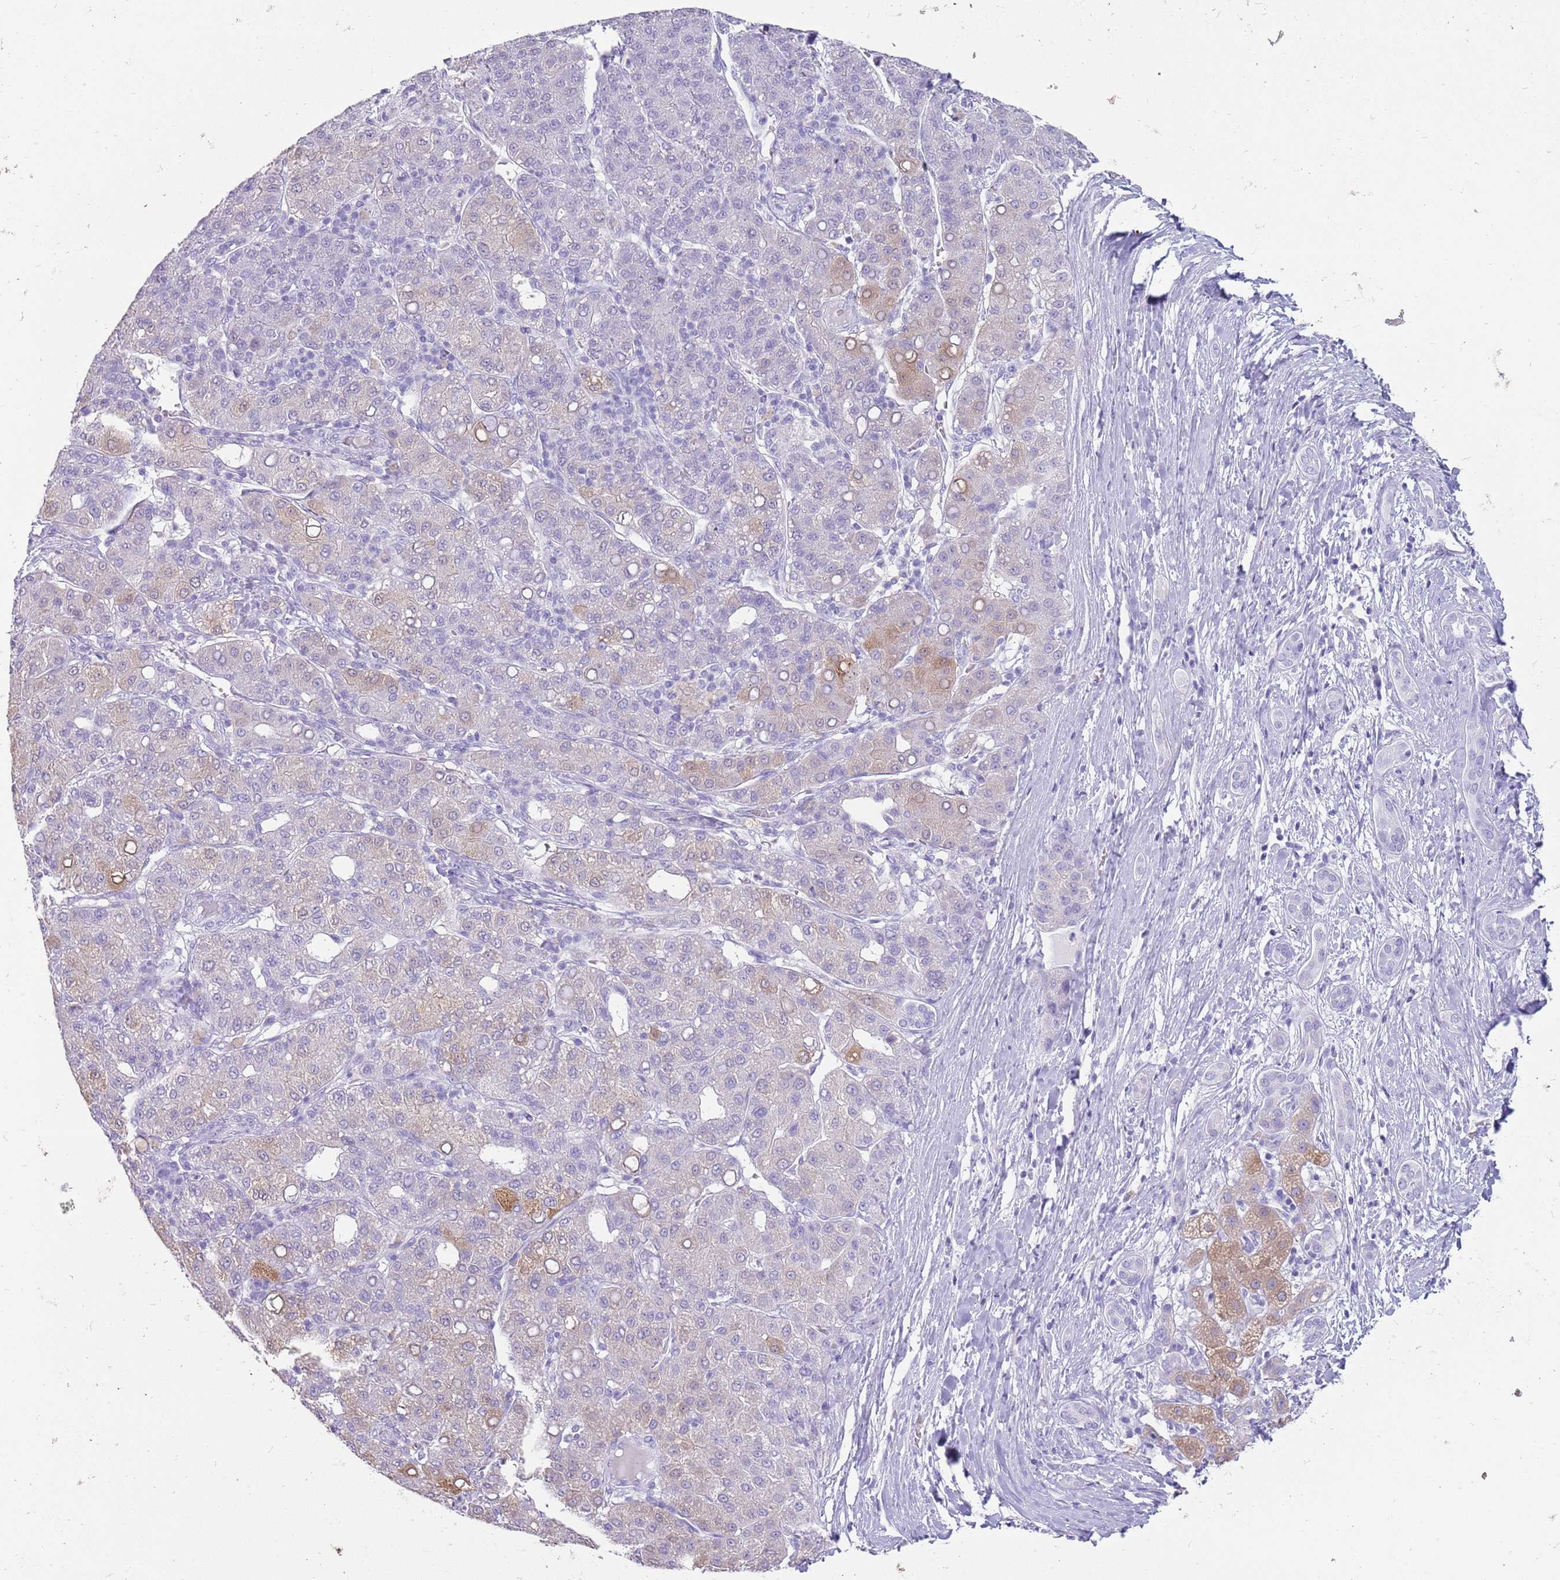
{"staining": {"intensity": "weak", "quantity": "<25%", "location": "cytoplasmic/membranous"}, "tissue": "liver cancer", "cell_type": "Tumor cells", "image_type": "cancer", "snomed": [{"axis": "morphology", "description": "Carcinoma, Hepatocellular, NOS"}, {"axis": "topography", "description": "Liver"}], "caption": "An IHC photomicrograph of liver cancer (hepatocellular carcinoma) is shown. There is no staining in tumor cells of liver cancer (hepatocellular carcinoma). (DAB (3,3'-diaminobenzidine) IHC with hematoxylin counter stain).", "gene": "NBPF3", "patient": {"sex": "male", "age": 65}}